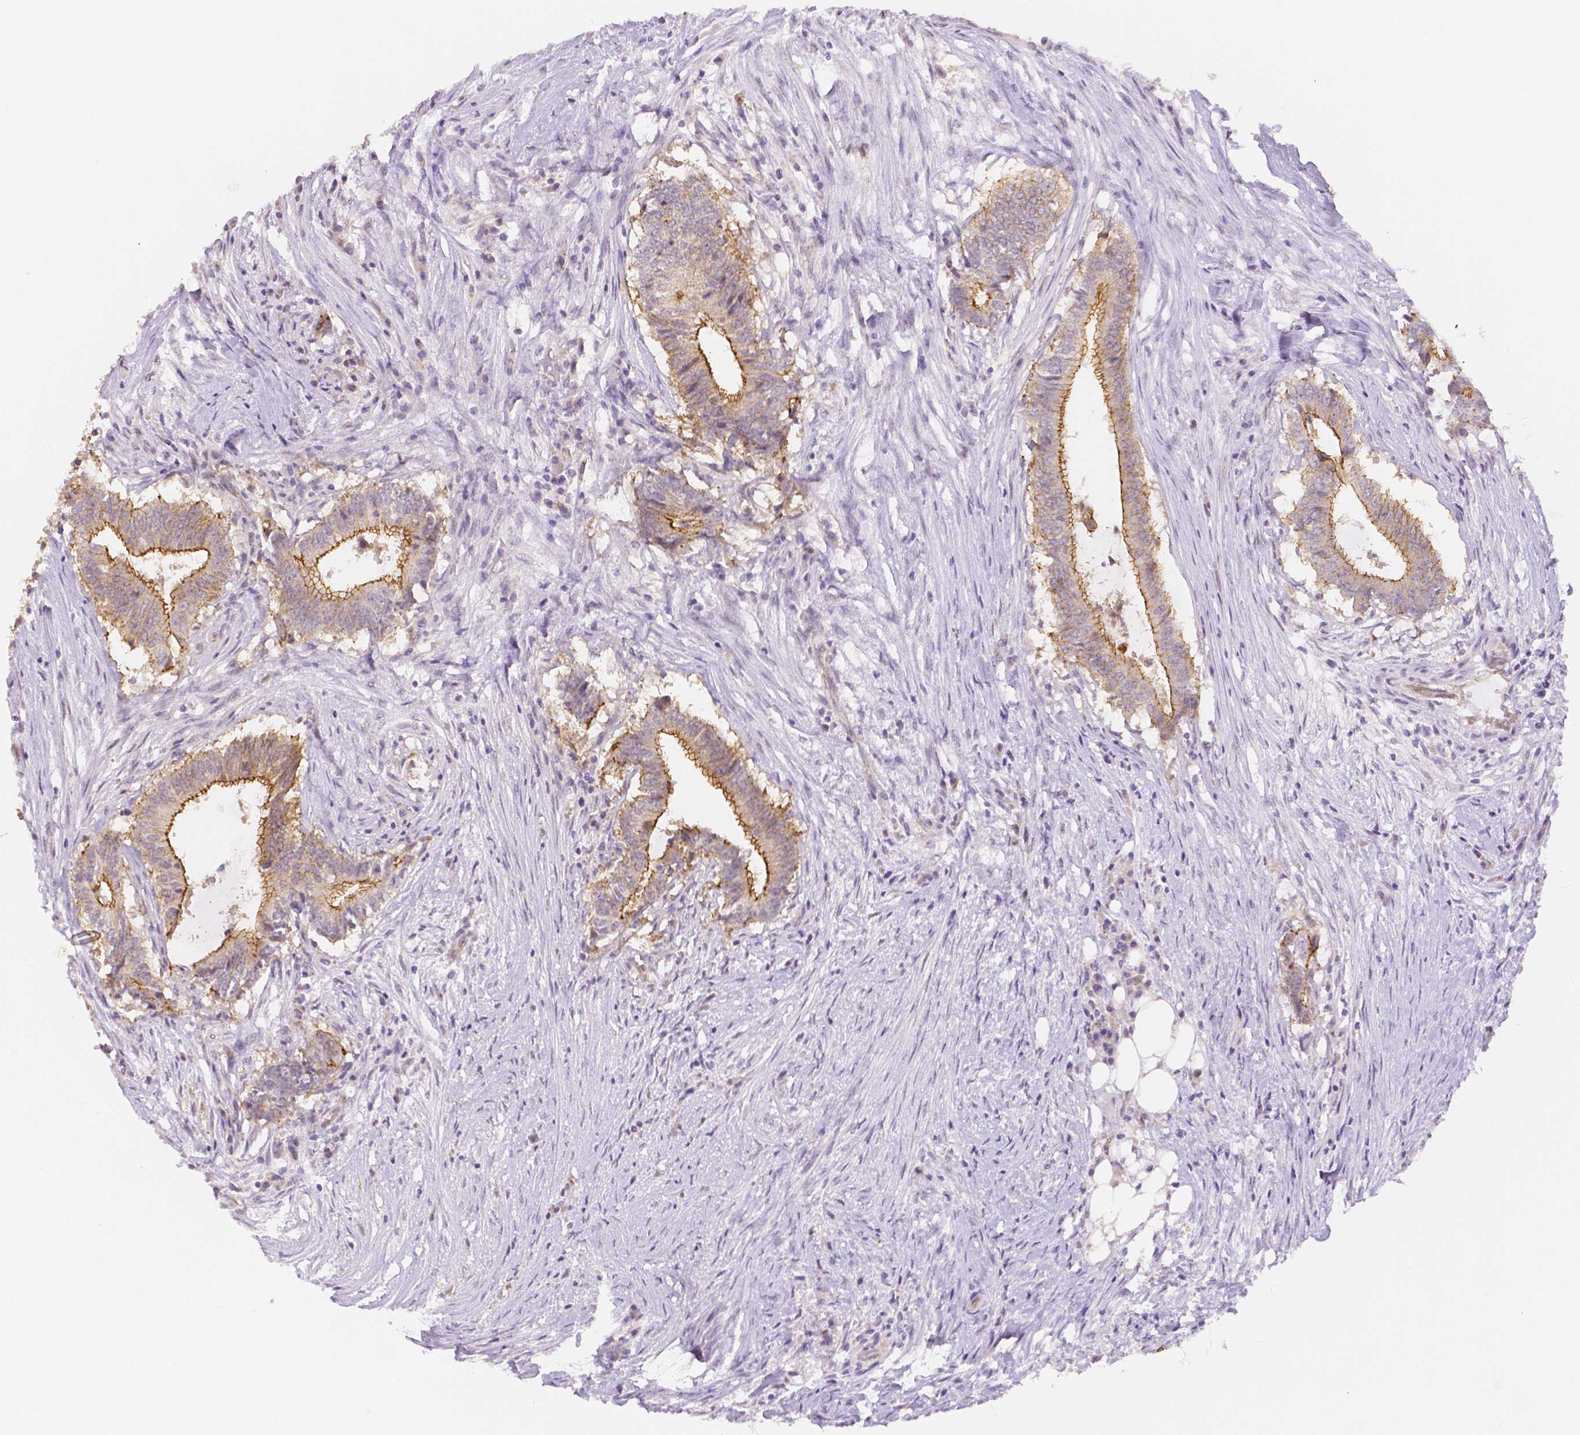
{"staining": {"intensity": "strong", "quantity": "25%-75%", "location": "cytoplasmic/membranous"}, "tissue": "colorectal cancer", "cell_type": "Tumor cells", "image_type": "cancer", "snomed": [{"axis": "morphology", "description": "Adenocarcinoma, NOS"}, {"axis": "topography", "description": "Colon"}], "caption": "This is a histology image of immunohistochemistry (IHC) staining of colorectal cancer, which shows strong positivity in the cytoplasmic/membranous of tumor cells.", "gene": "OCLN", "patient": {"sex": "female", "age": 43}}